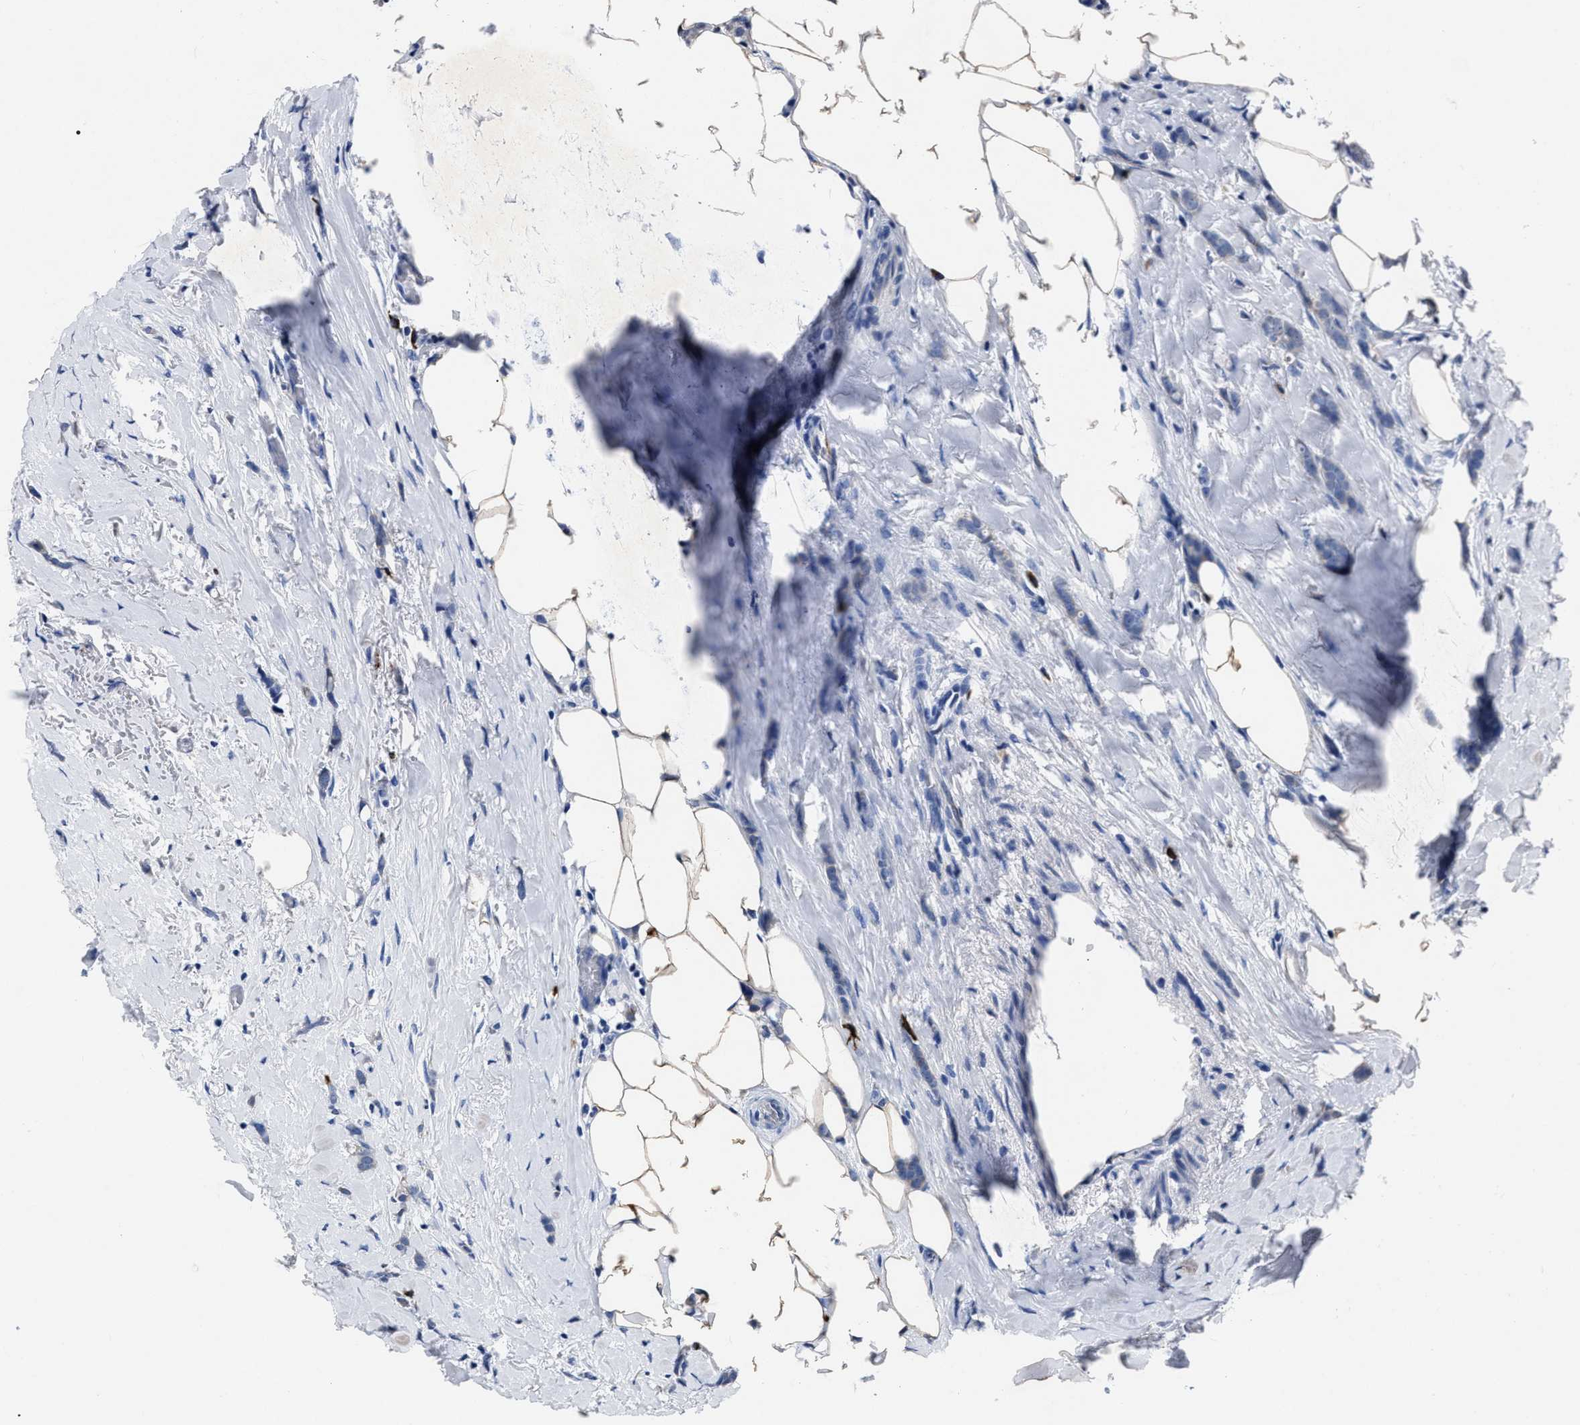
{"staining": {"intensity": "negative", "quantity": "none", "location": "none"}, "tissue": "breast cancer", "cell_type": "Tumor cells", "image_type": "cancer", "snomed": [{"axis": "morphology", "description": "Lobular carcinoma, in situ"}, {"axis": "morphology", "description": "Lobular carcinoma"}, {"axis": "topography", "description": "Breast"}], "caption": "A high-resolution photomicrograph shows immunohistochemistry staining of lobular carcinoma (breast), which shows no significant positivity in tumor cells.", "gene": "OR10G3", "patient": {"sex": "female", "age": 41}}